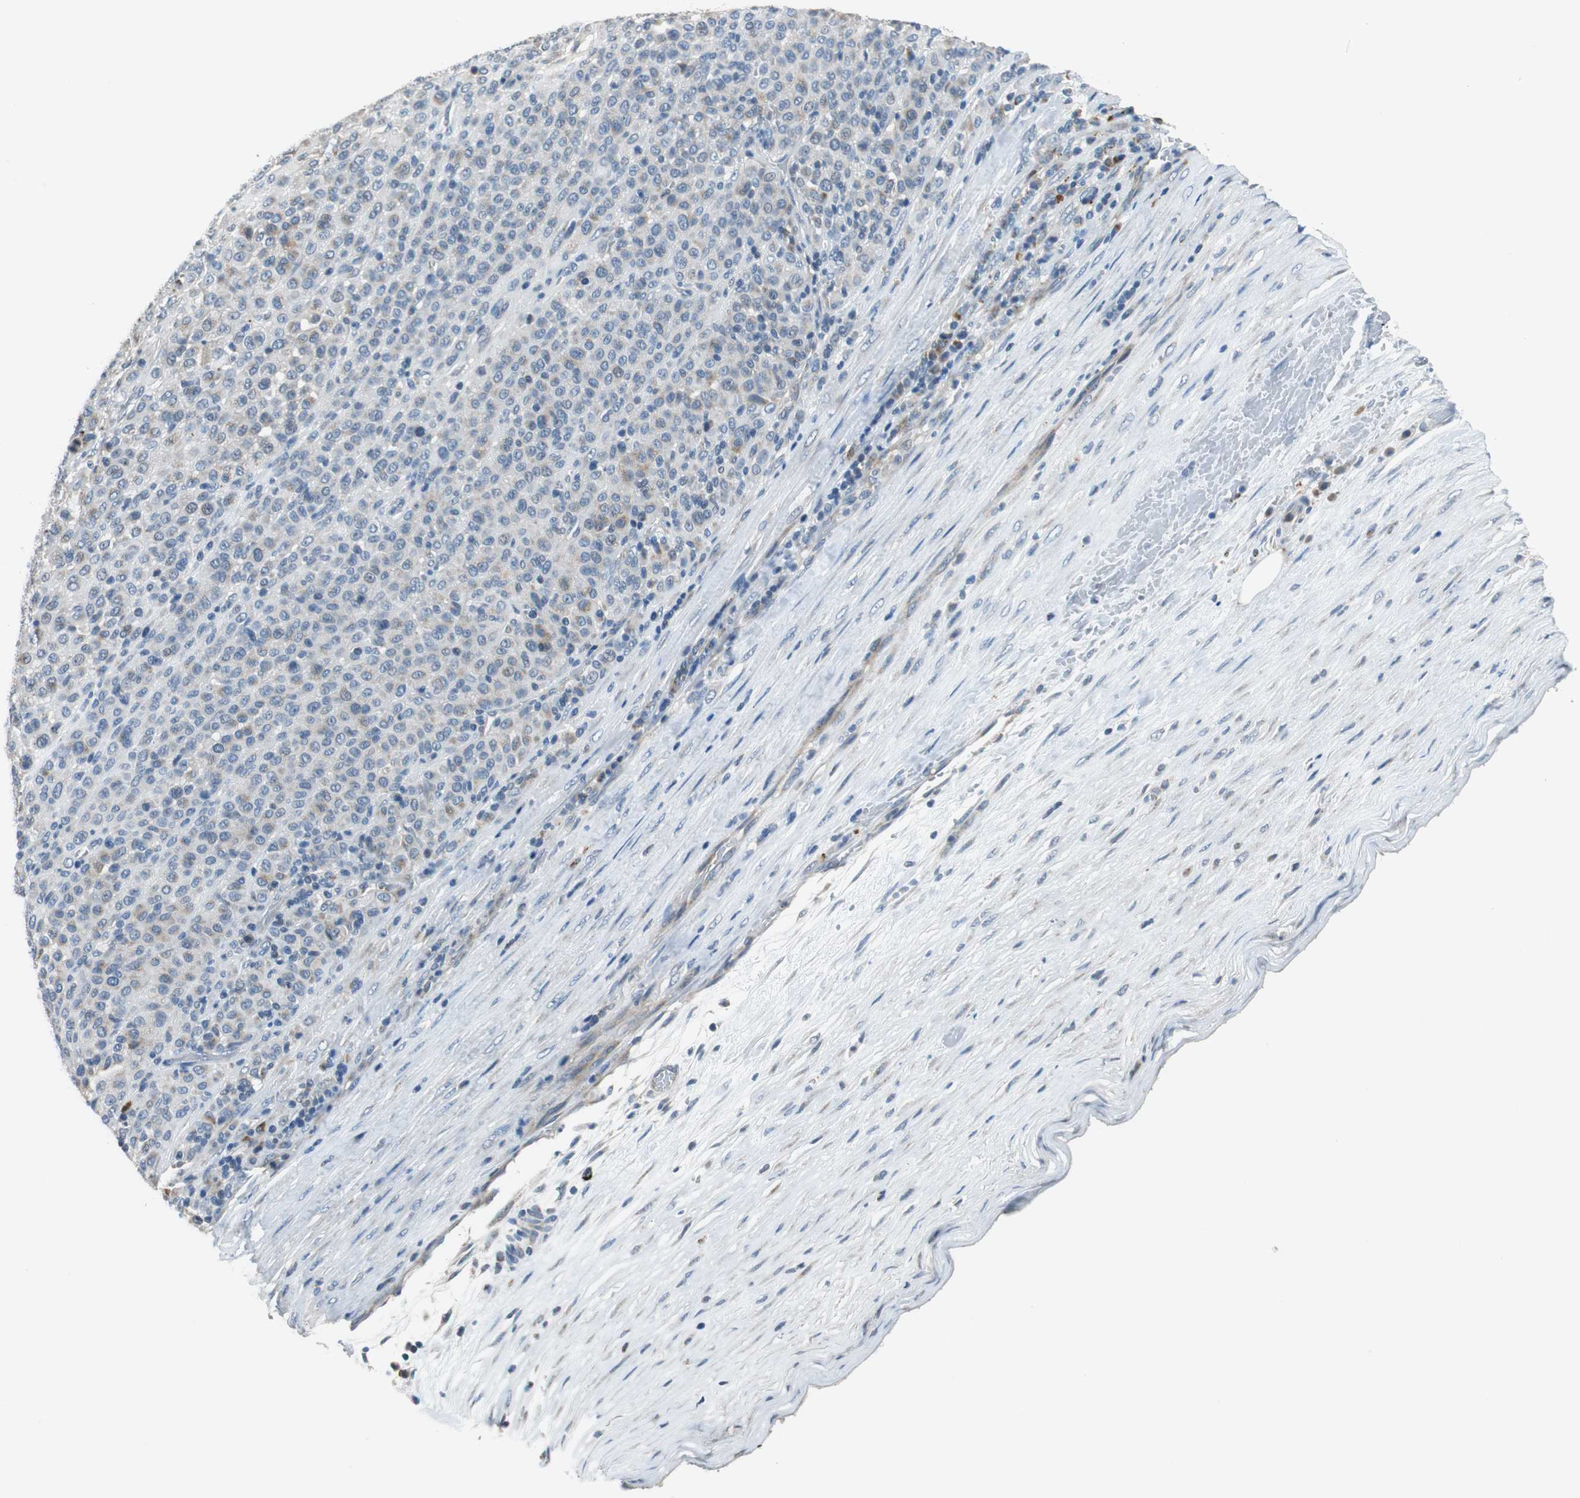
{"staining": {"intensity": "weak", "quantity": "<25%", "location": "cytoplasmic/membranous"}, "tissue": "melanoma", "cell_type": "Tumor cells", "image_type": "cancer", "snomed": [{"axis": "morphology", "description": "Malignant melanoma, Metastatic site"}, {"axis": "topography", "description": "Pancreas"}], "caption": "Protein analysis of melanoma exhibits no significant expression in tumor cells.", "gene": "NLGN1", "patient": {"sex": "female", "age": 30}}